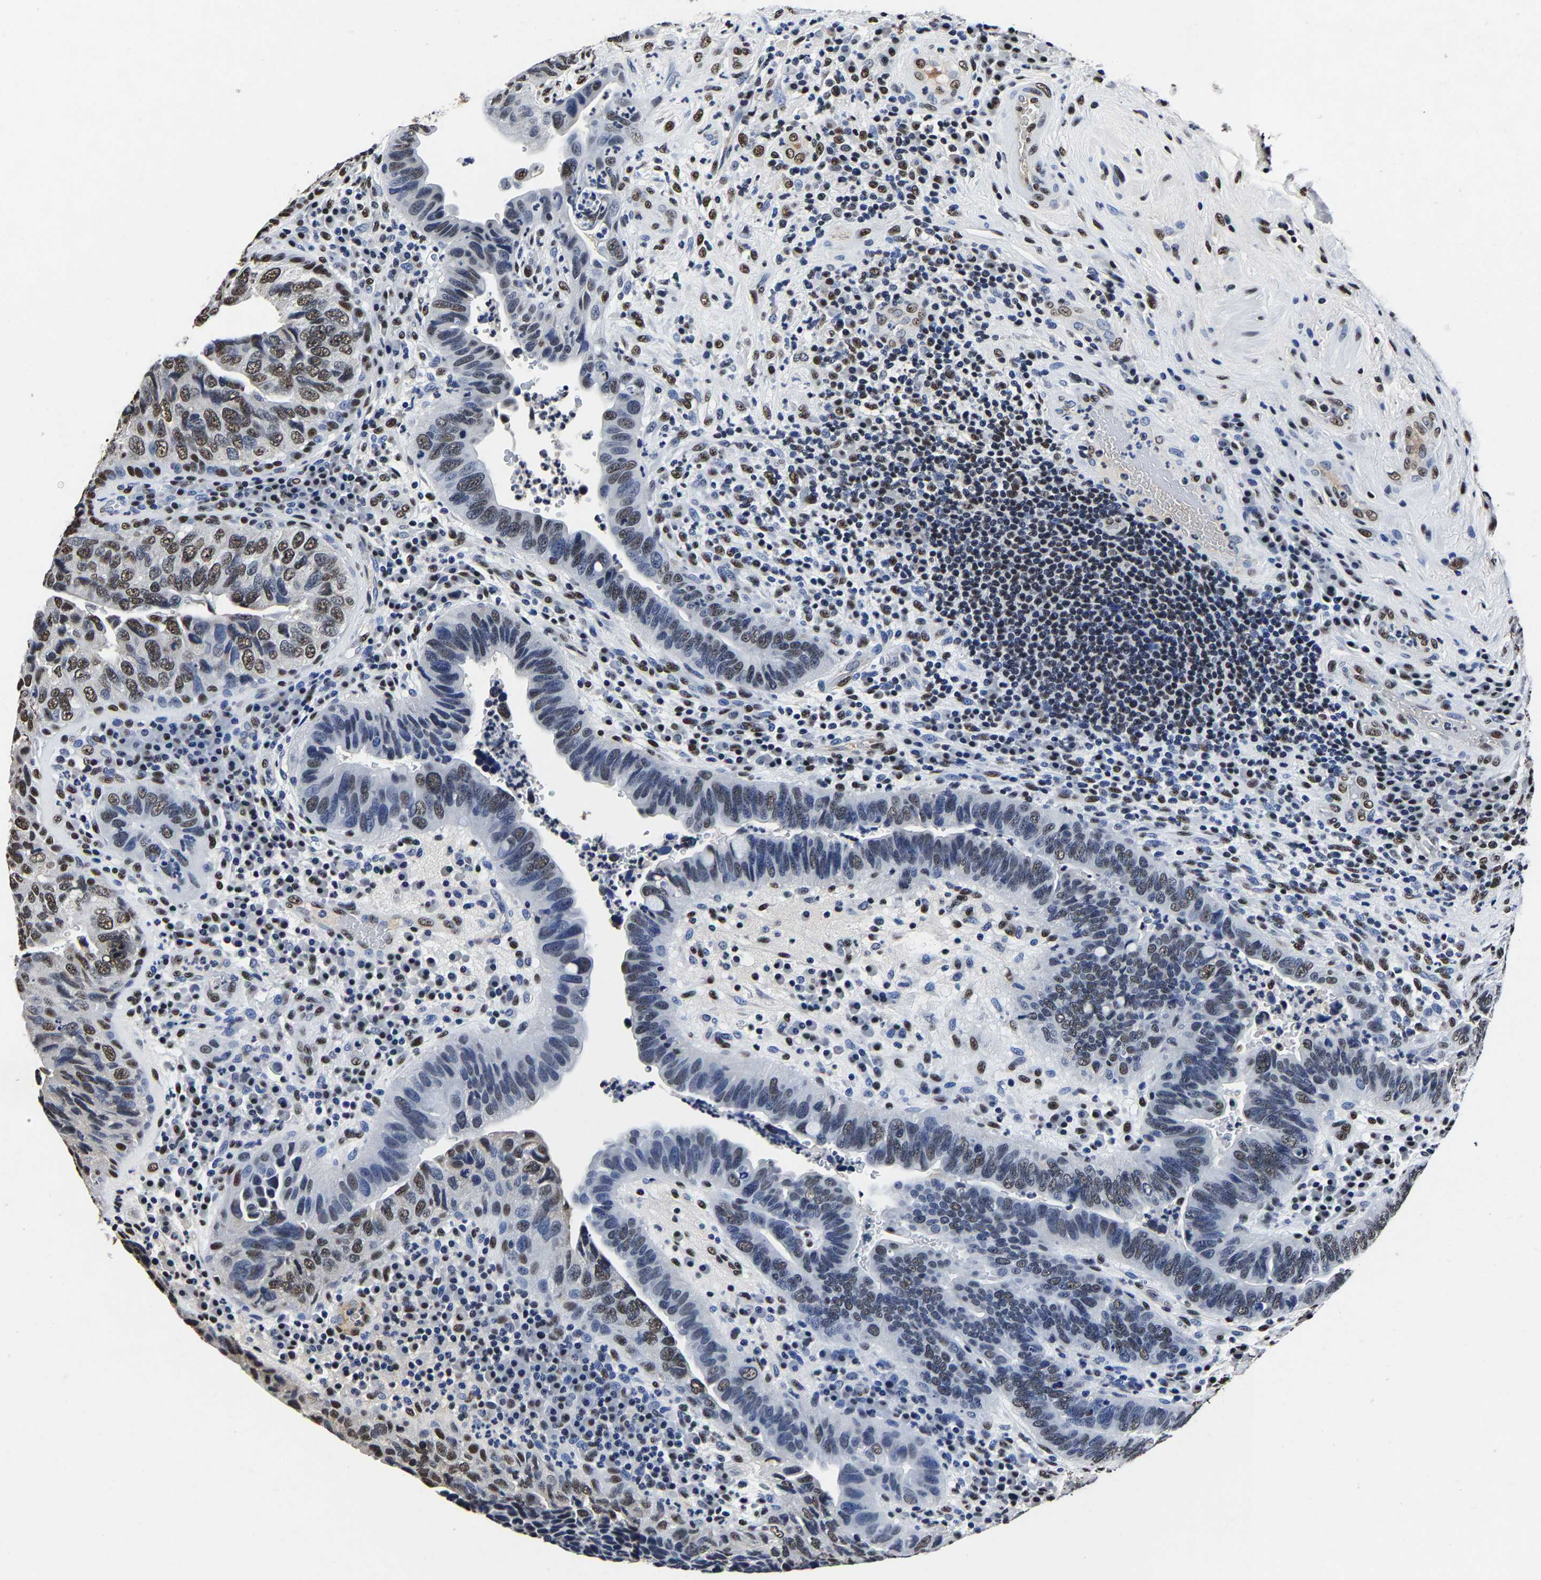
{"staining": {"intensity": "moderate", "quantity": "25%-75%", "location": "nuclear"}, "tissue": "urothelial cancer", "cell_type": "Tumor cells", "image_type": "cancer", "snomed": [{"axis": "morphology", "description": "Urothelial carcinoma, High grade"}, {"axis": "topography", "description": "Urinary bladder"}], "caption": "Immunohistochemical staining of human high-grade urothelial carcinoma demonstrates moderate nuclear protein expression in about 25%-75% of tumor cells.", "gene": "RBM45", "patient": {"sex": "female", "age": 82}}